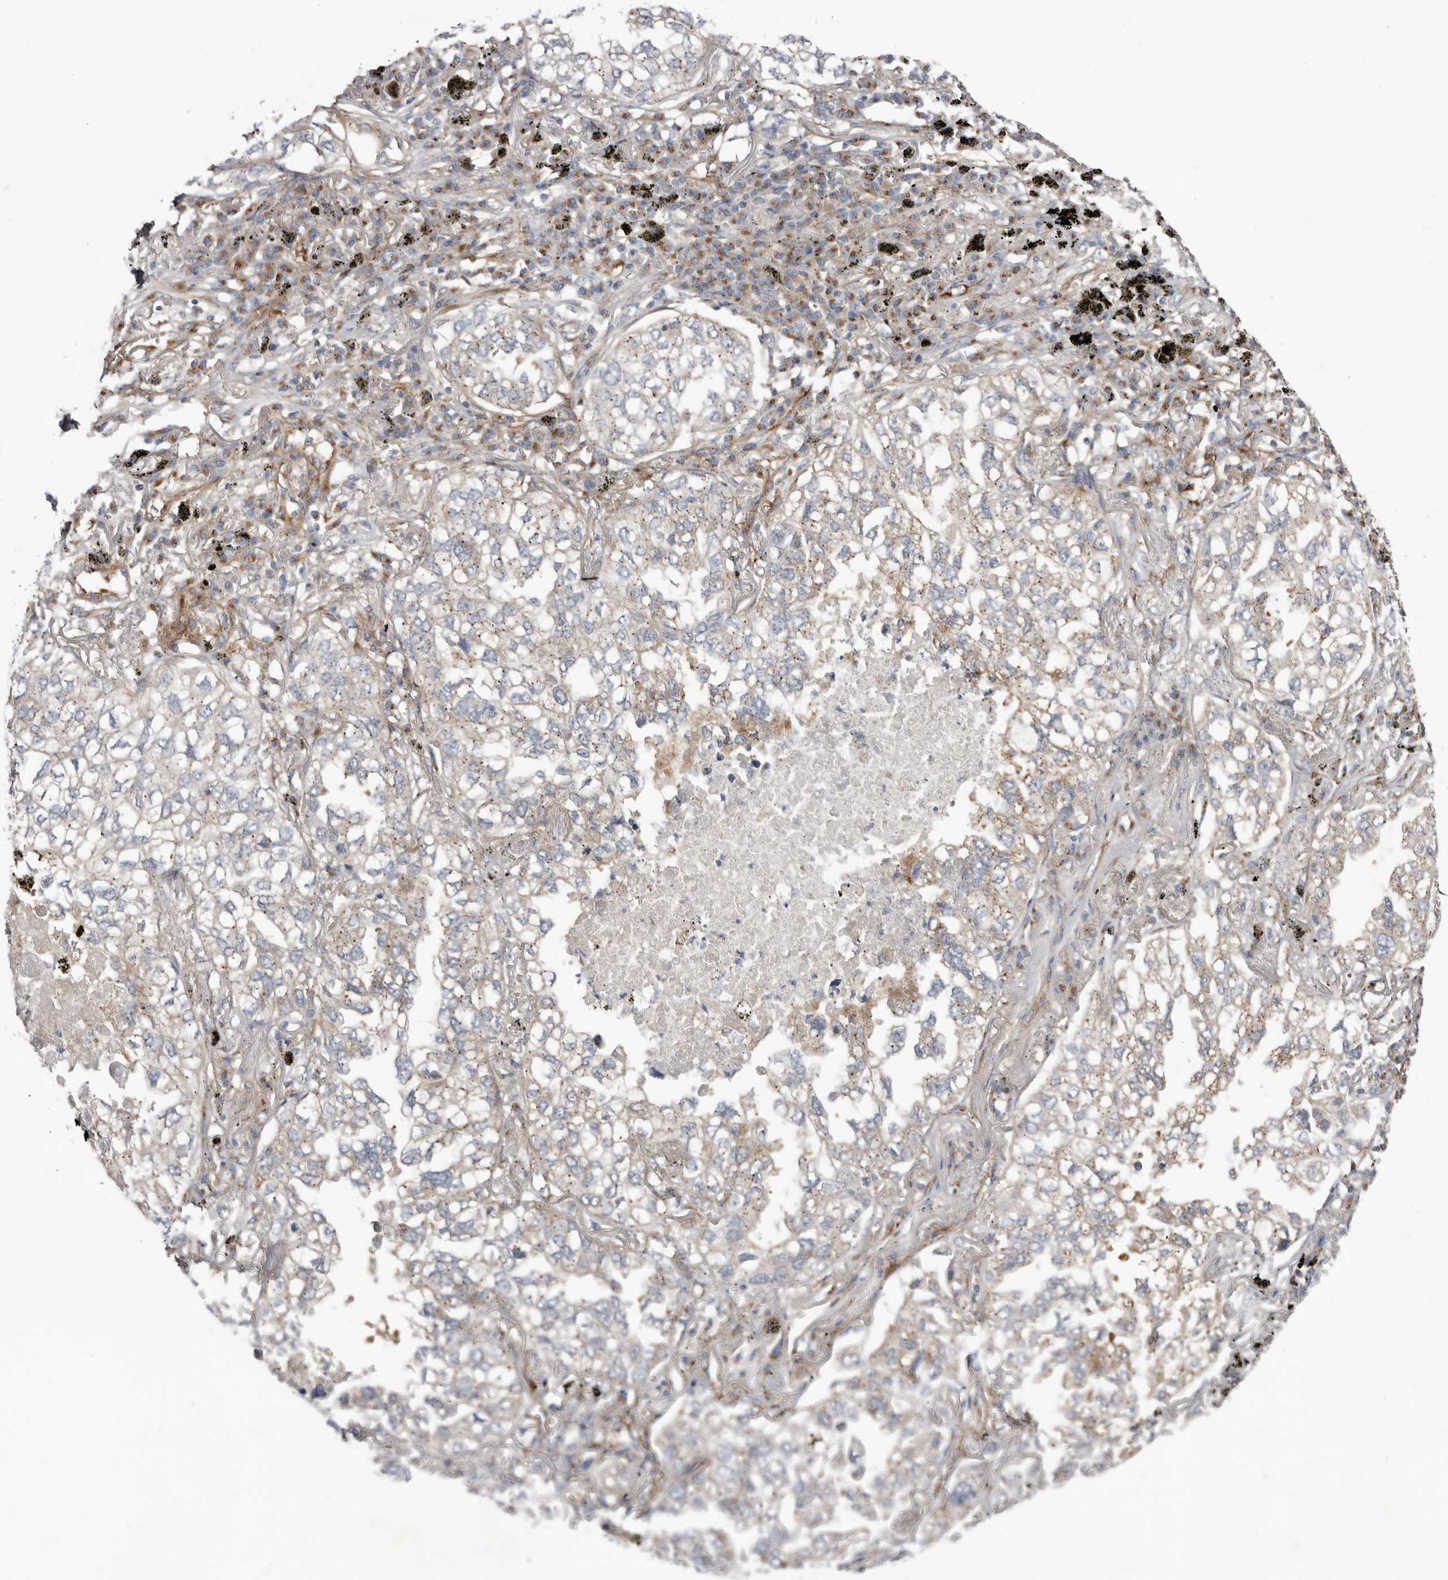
{"staining": {"intensity": "weak", "quantity": "<25%", "location": "cytoplasmic/membranous"}, "tissue": "lung cancer", "cell_type": "Tumor cells", "image_type": "cancer", "snomed": [{"axis": "morphology", "description": "Adenocarcinoma, NOS"}, {"axis": "topography", "description": "Lung"}], "caption": "A high-resolution photomicrograph shows immunohistochemistry staining of adenocarcinoma (lung), which displays no significant expression in tumor cells. (DAB IHC, high magnification).", "gene": "LUZP1", "patient": {"sex": "male", "age": 65}}